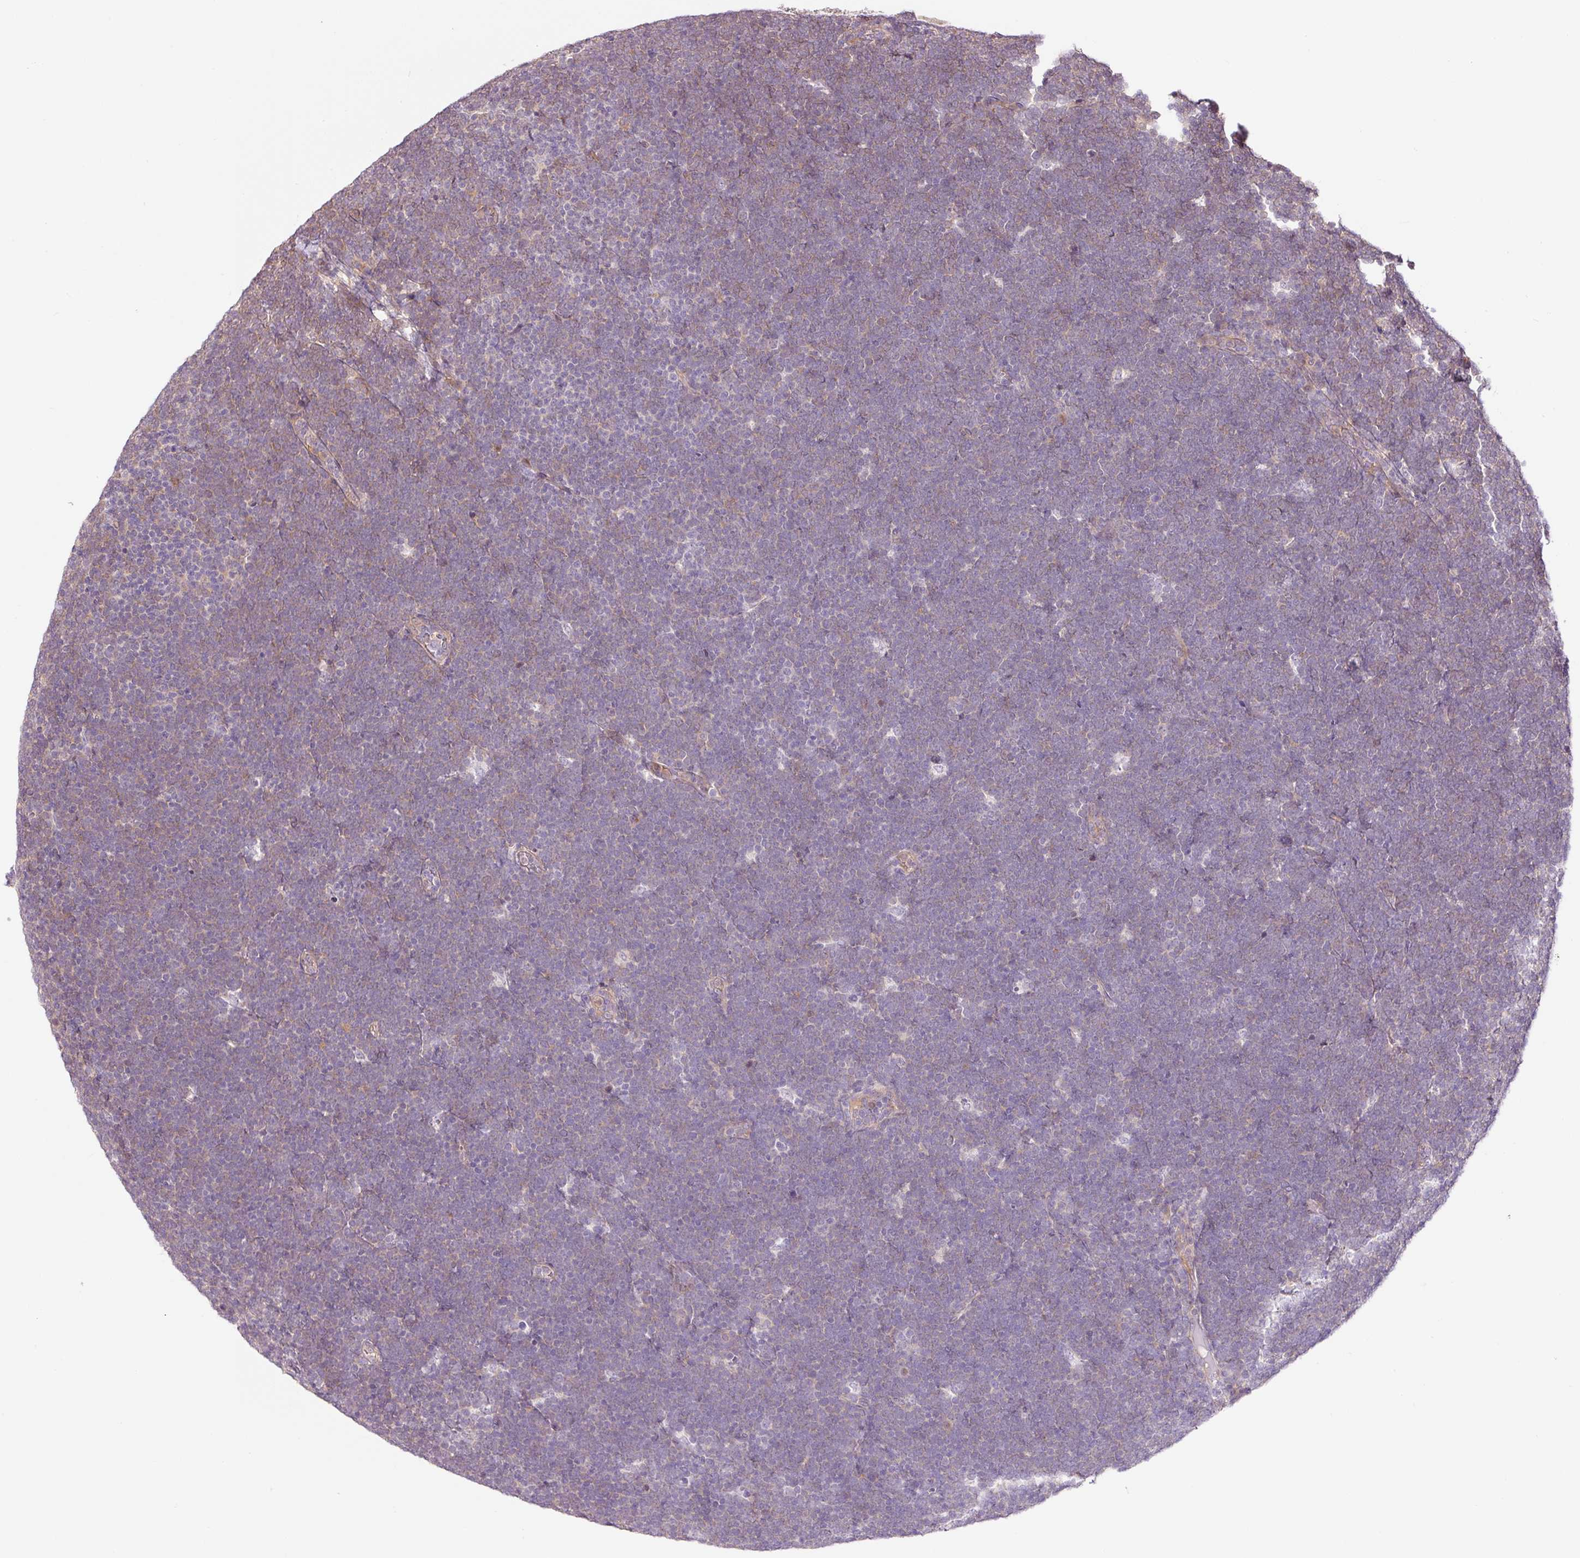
{"staining": {"intensity": "weak", "quantity": "<25%", "location": "cytoplasmic/membranous"}, "tissue": "lymphoma", "cell_type": "Tumor cells", "image_type": "cancer", "snomed": [{"axis": "morphology", "description": "Malignant lymphoma, non-Hodgkin's type, High grade"}, {"axis": "topography", "description": "Lymph node"}], "caption": "This is an immunohistochemistry photomicrograph of human high-grade malignant lymphoma, non-Hodgkin's type. There is no expression in tumor cells.", "gene": "FBXL14", "patient": {"sex": "male", "age": 13}}